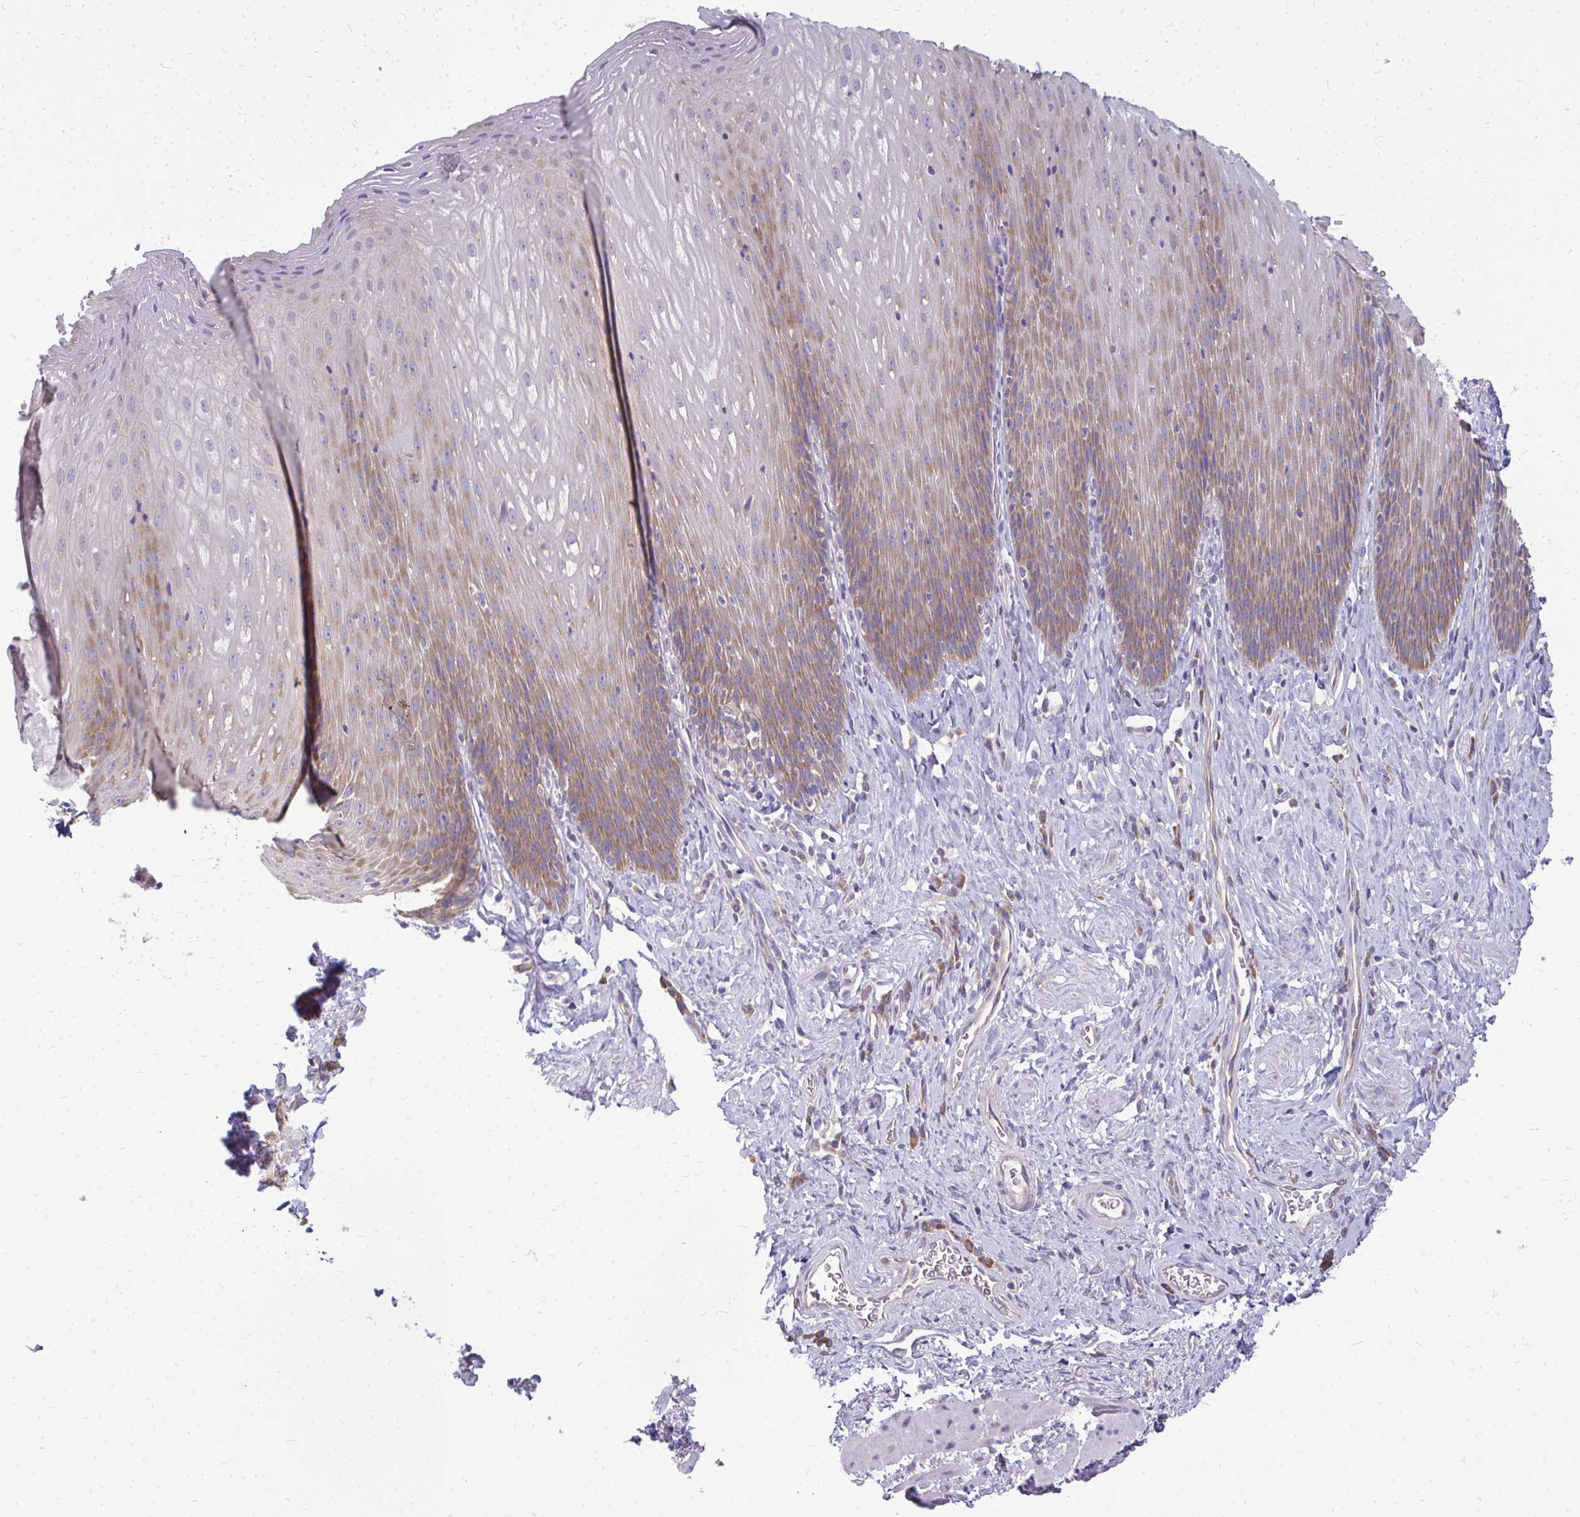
{"staining": {"intensity": "moderate", "quantity": "25%-75%", "location": "cytoplasmic/membranous"}, "tissue": "esophagus", "cell_type": "Squamous epithelial cells", "image_type": "normal", "snomed": [{"axis": "morphology", "description": "Normal tissue, NOS"}, {"axis": "topography", "description": "Esophagus"}], "caption": "Immunohistochemical staining of benign esophagus reveals medium levels of moderate cytoplasmic/membranous expression in about 25%-75% of squamous epithelial cells.", "gene": "RPLP2", "patient": {"sex": "female", "age": 61}}